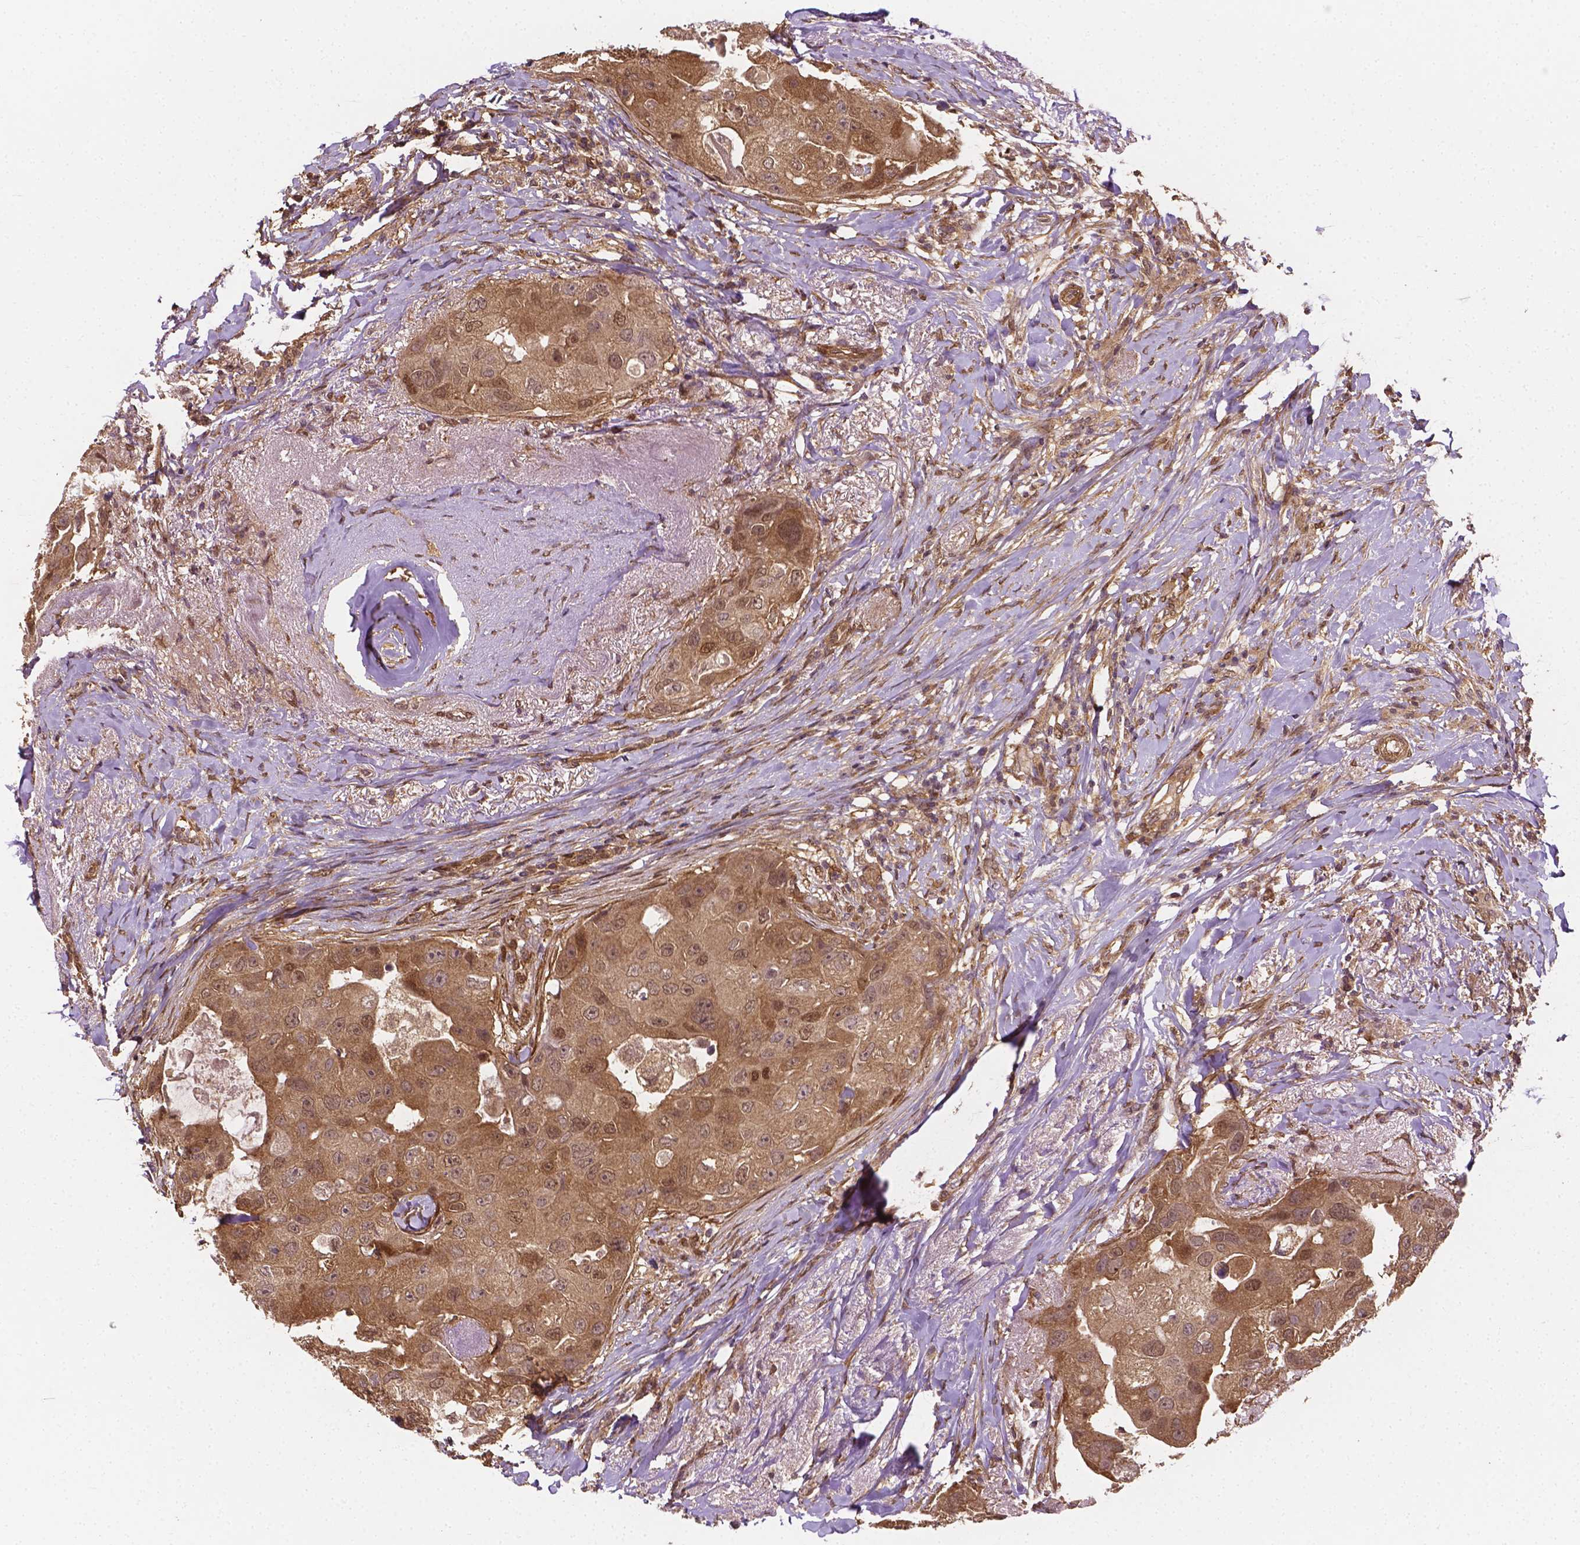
{"staining": {"intensity": "moderate", "quantity": ">75%", "location": "cytoplasmic/membranous"}, "tissue": "breast cancer", "cell_type": "Tumor cells", "image_type": "cancer", "snomed": [{"axis": "morphology", "description": "Duct carcinoma"}, {"axis": "topography", "description": "Breast"}], "caption": "Protein positivity by IHC shows moderate cytoplasmic/membranous expression in about >75% of tumor cells in breast infiltrating ductal carcinoma.", "gene": "YAP1", "patient": {"sex": "female", "age": 43}}